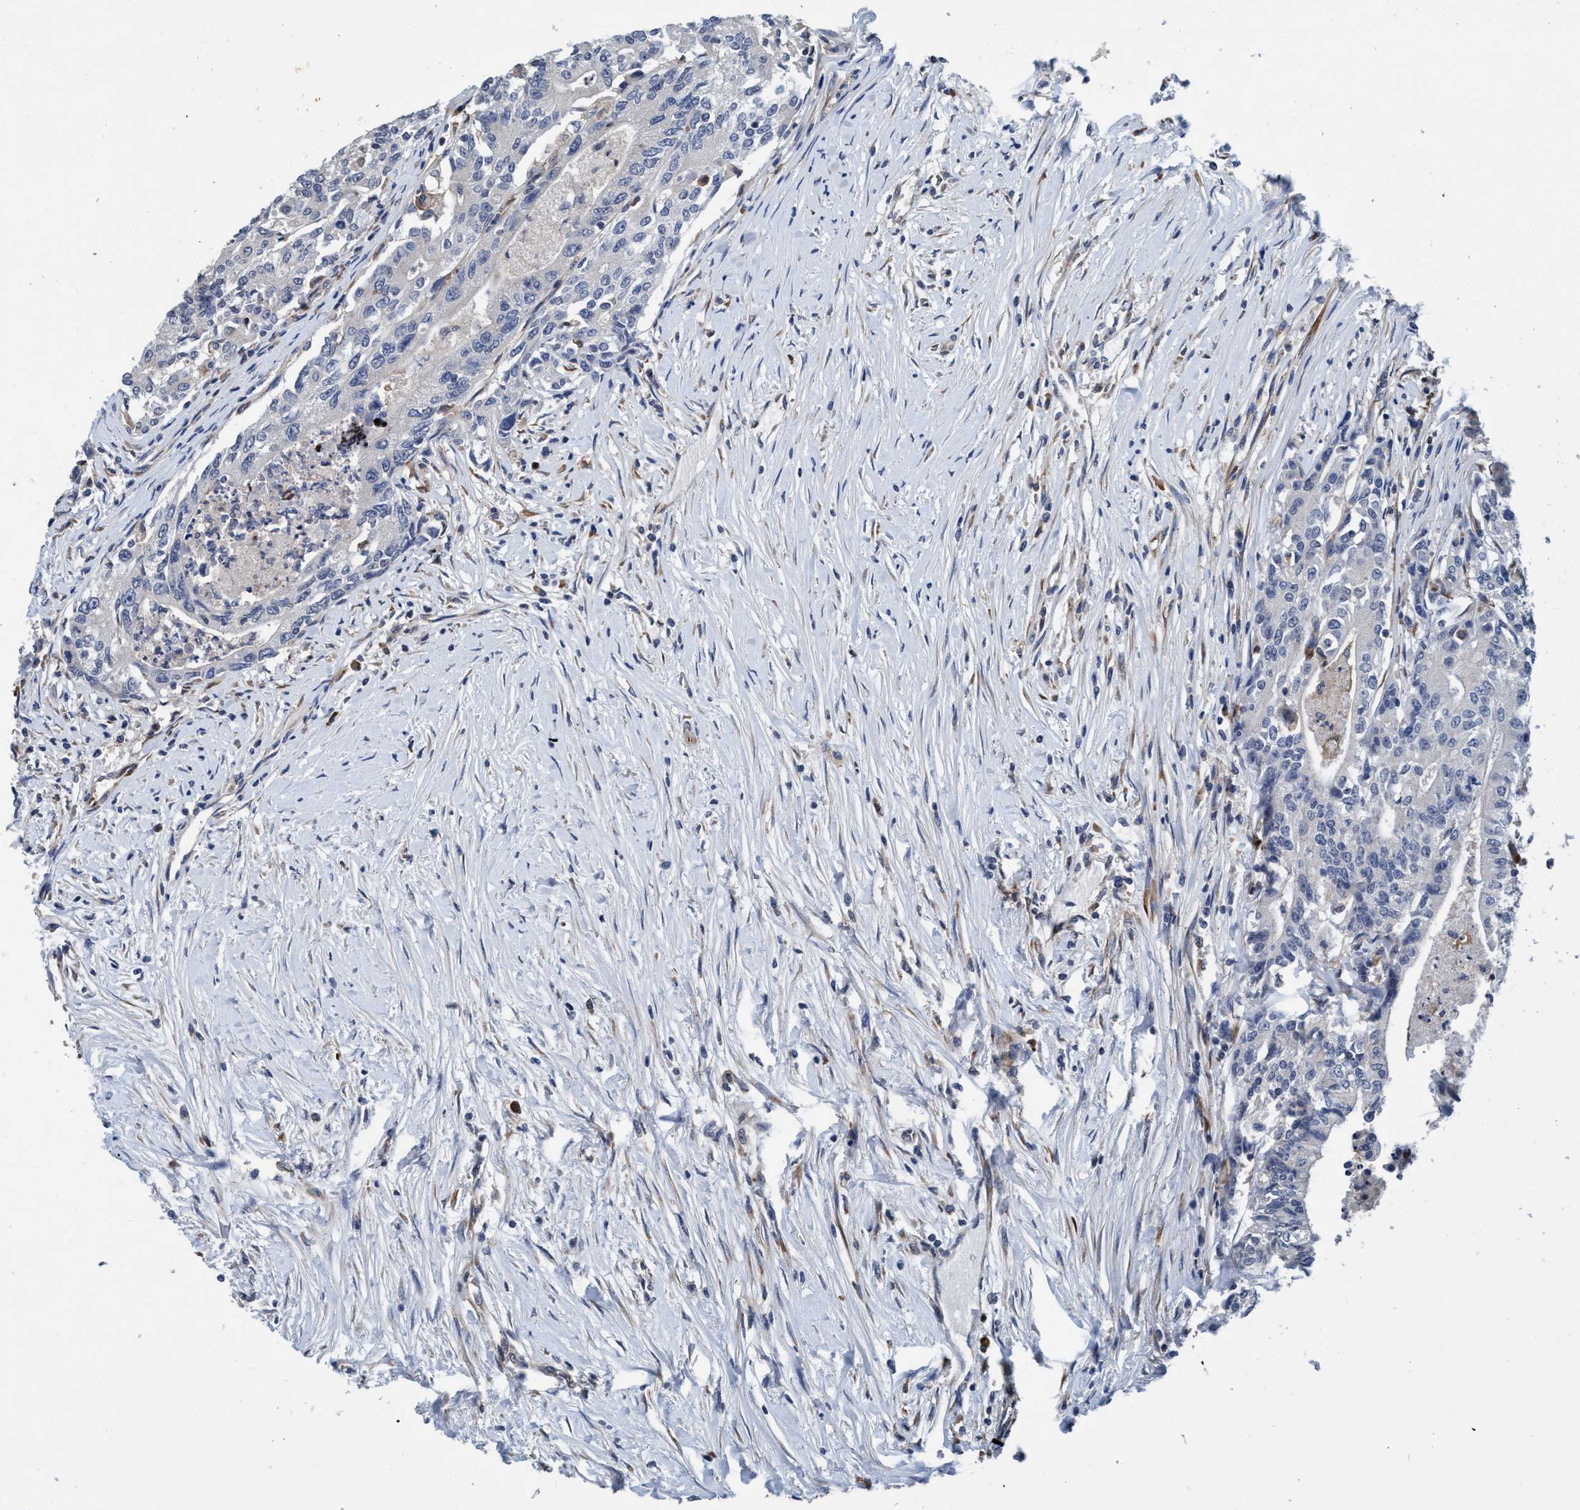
{"staining": {"intensity": "negative", "quantity": "none", "location": "none"}, "tissue": "colorectal cancer", "cell_type": "Tumor cells", "image_type": "cancer", "snomed": [{"axis": "morphology", "description": "Adenocarcinoma, NOS"}, {"axis": "topography", "description": "Colon"}], "caption": "Immunohistochemistry (IHC) of human adenocarcinoma (colorectal) displays no expression in tumor cells.", "gene": "ENDOG", "patient": {"sex": "female", "age": 77}}